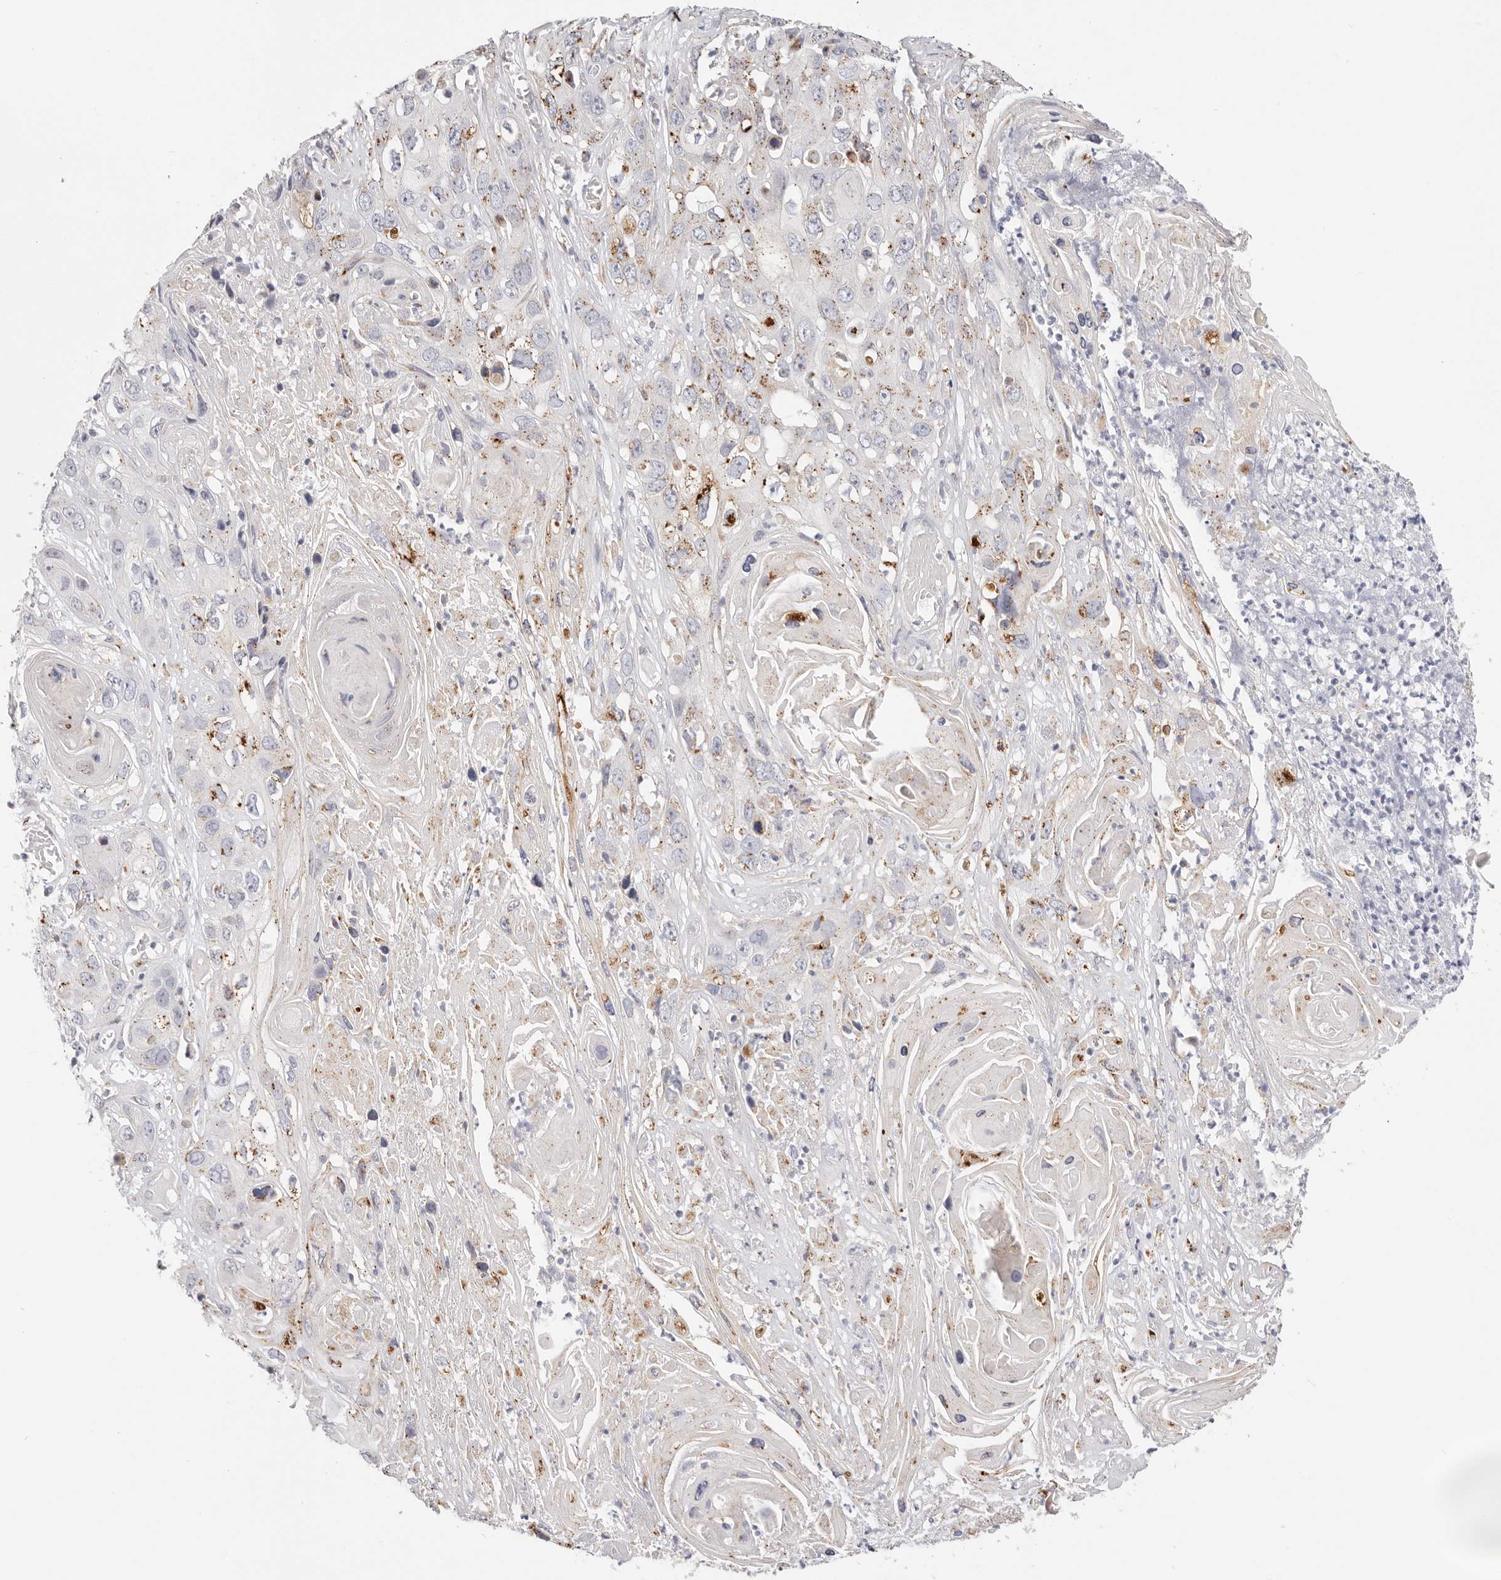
{"staining": {"intensity": "moderate", "quantity": "<25%", "location": "cytoplasmic/membranous"}, "tissue": "skin cancer", "cell_type": "Tumor cells", "image_type": "cancer", "snomed": [{"axis": "morphology", "description": "Squamous cell carcinoma, NOS"}, {"axis": "topography", "description": "Skin"}], "caption": "There is low levels of moderate cytoplasmic/membranous staining in tumor cells of skin cancer, as demonstrated by immunohistochemical staining (brown color).", "gene": "STKLD1", "patient": {"sex": "male", "age": 55}}